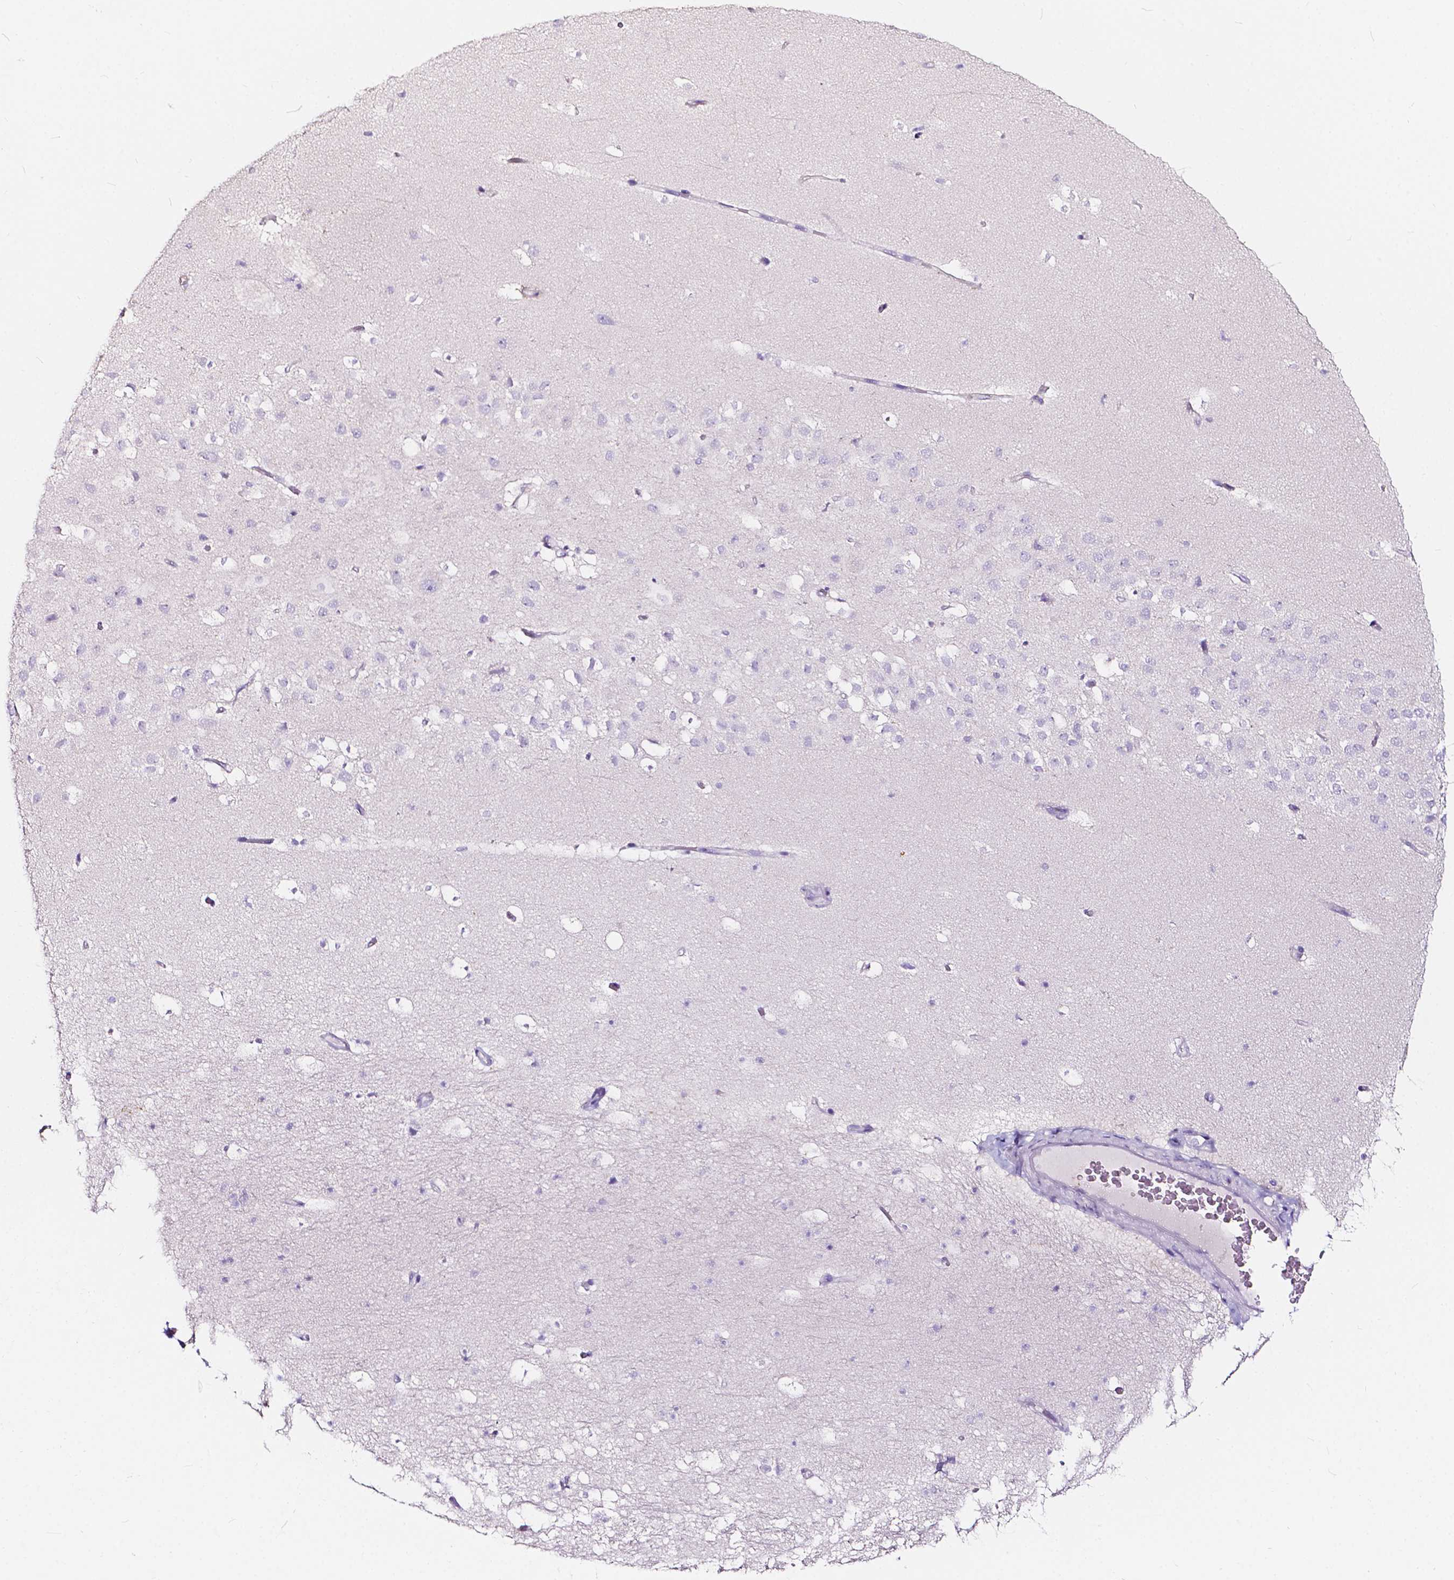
{"staining": {"intensity": "negative", "quantity": "none", "location": "none"}, "tissue": "hippocampus", "cell_type": "Glial cells", "image_type": "normal", "snomed": [{"axis": "morphology", "description": "Normal tissue, NOS"}, {"axis": "topography", "description": "Hippocampus"}], "caption": "Glial cells are negative for protein expression in normal human hippocampus. (DAB (3,3'-diaminobenzidine) immunohistochemistry, high magnification).", "gene": "CLSTN2", "patient": {"sex": "male", "age": 26}}